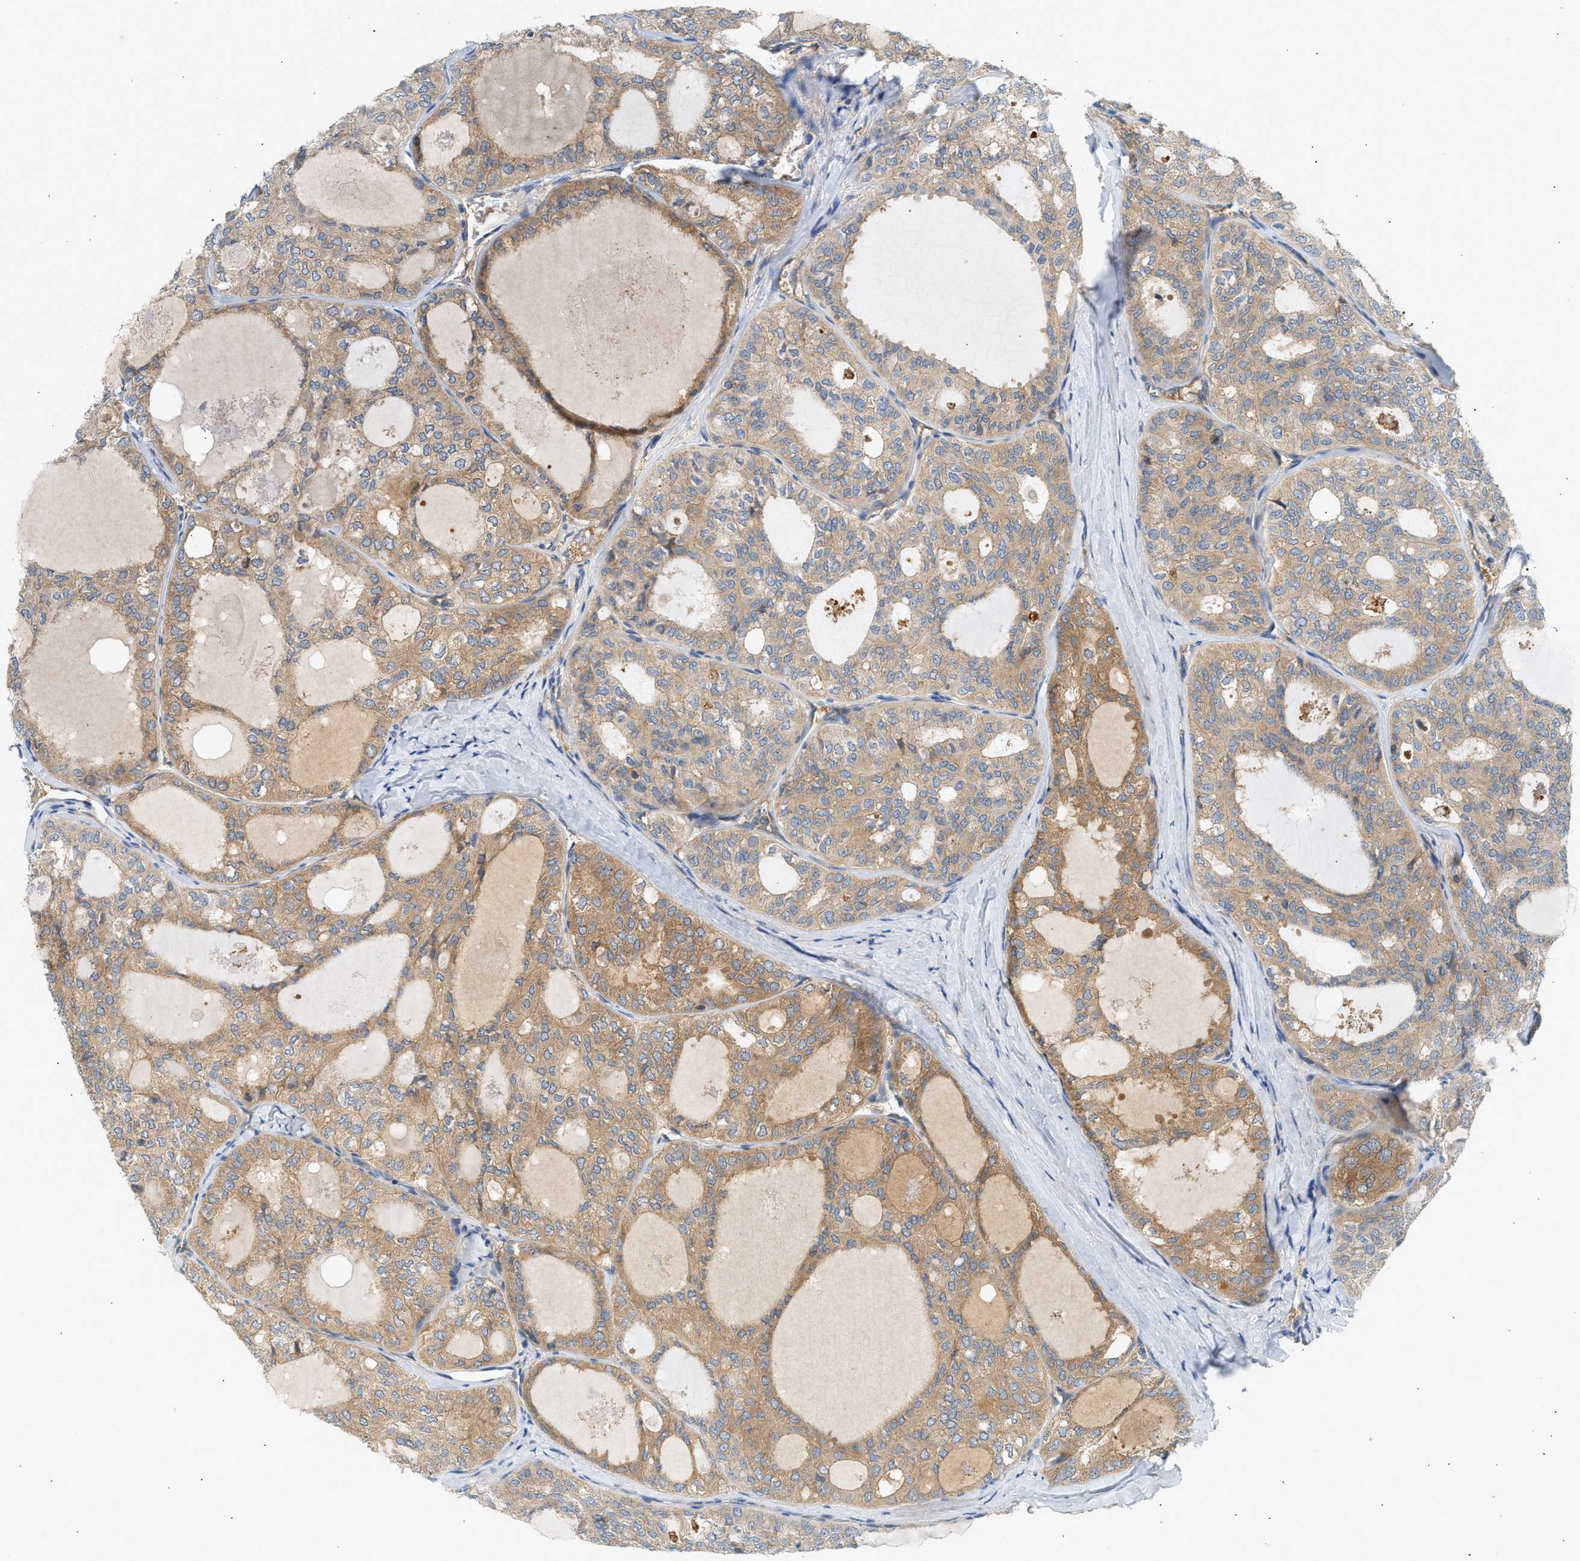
{"staining": {"intensity": "weak", "quantity": ">75%", "location": "cytoplasmic/membranous"}, "tissue": "thyroid cancer", "cell_type": "Tumor cells", "image_type": "cancer", "snomed": [{"axis": "morphology", "description": "Follicular adenoma carcinoma, NOS"}, {"axis": "topography", "description": "Thyroid gland"}], "caption": "A low amount of weak cytoplasmic/membranous expression is present in about >75% of tumor cells in thyroid cancer tissue.", "gene": "PAFAH1B1", "patient": {"sex": "male", "age": 75}}